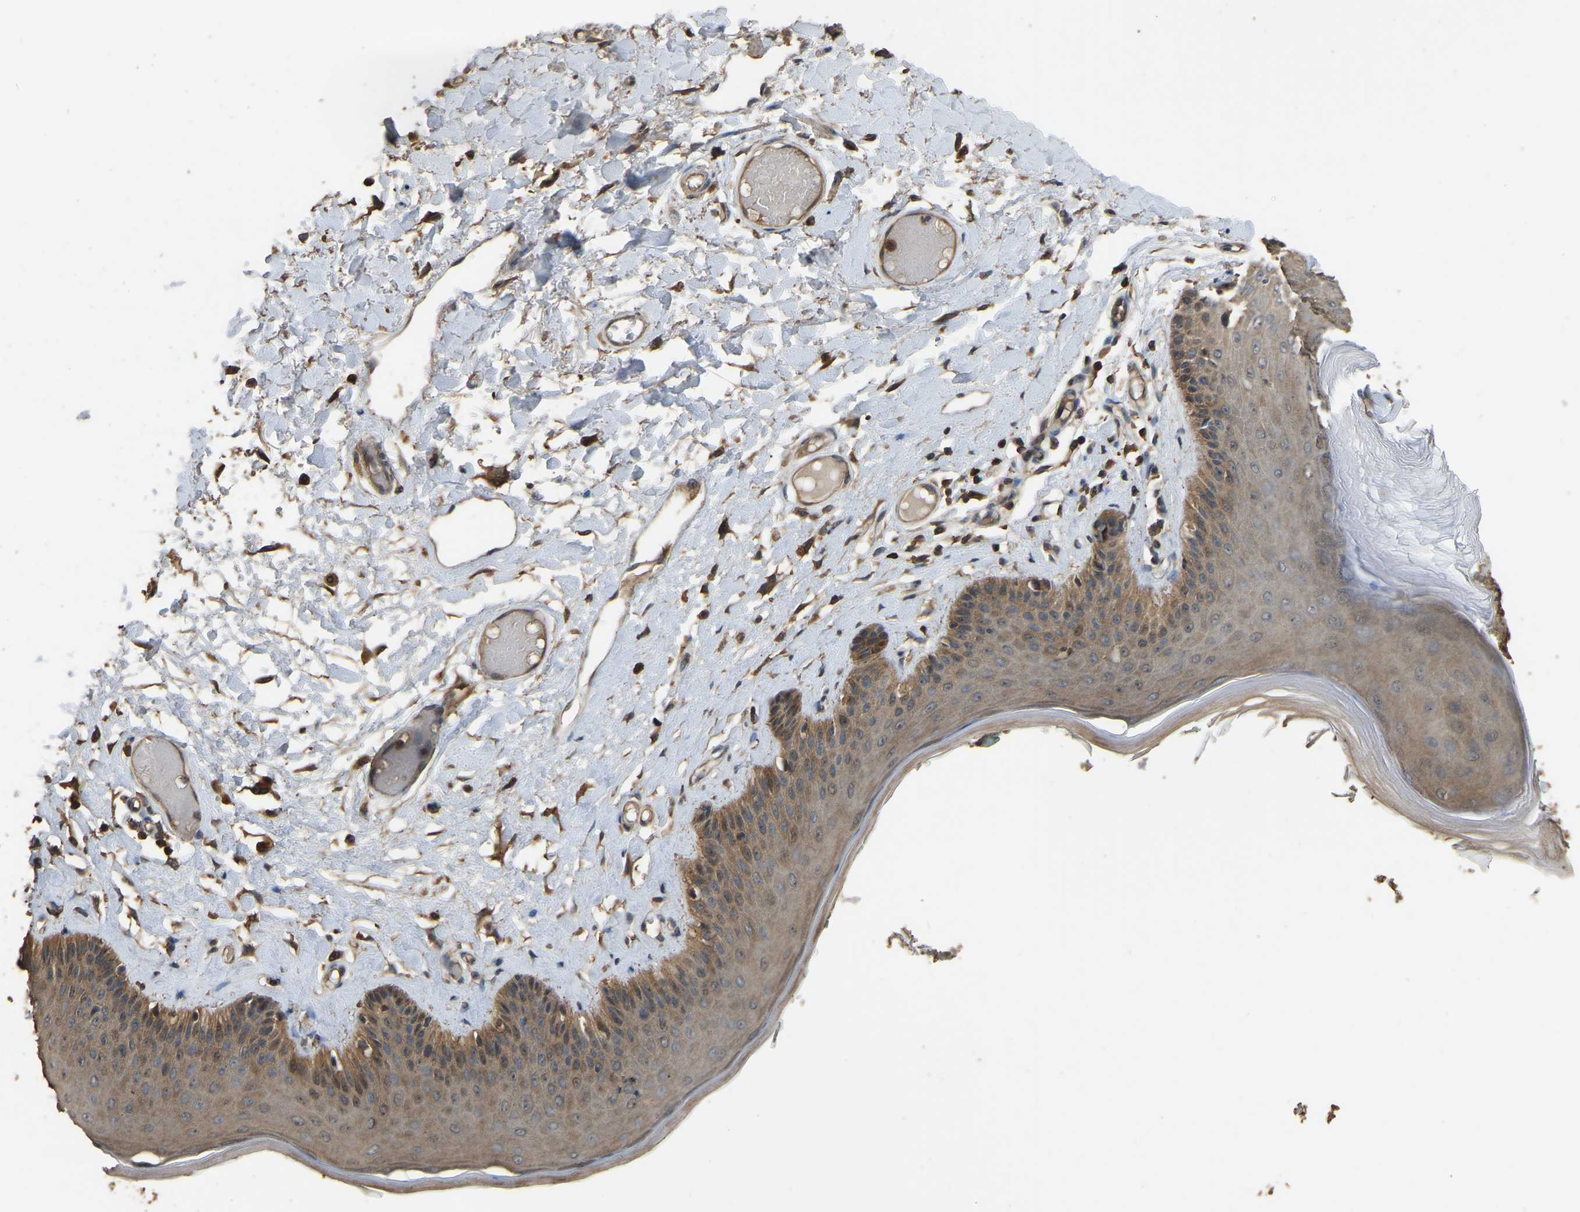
{"staining": {"intensity": "moderate", "quantity": ">75%", "location": "cytoplasmic/membranous"}, "tissue": "skin", "cell_type": "Epidermal cells", "image_type": "normal", "snomed": [{"axis": "morphology", "description": "Normal tissue, NOS"}, {"axis": "topography", "description": "Vulva"}], "caption": "Skin stained with IHC shows moderate cytoplasmic/membranous expression in about >75% of epidermal cells.", "gene": "FHIT", "patient": {"sex": "female", "age": 73}}